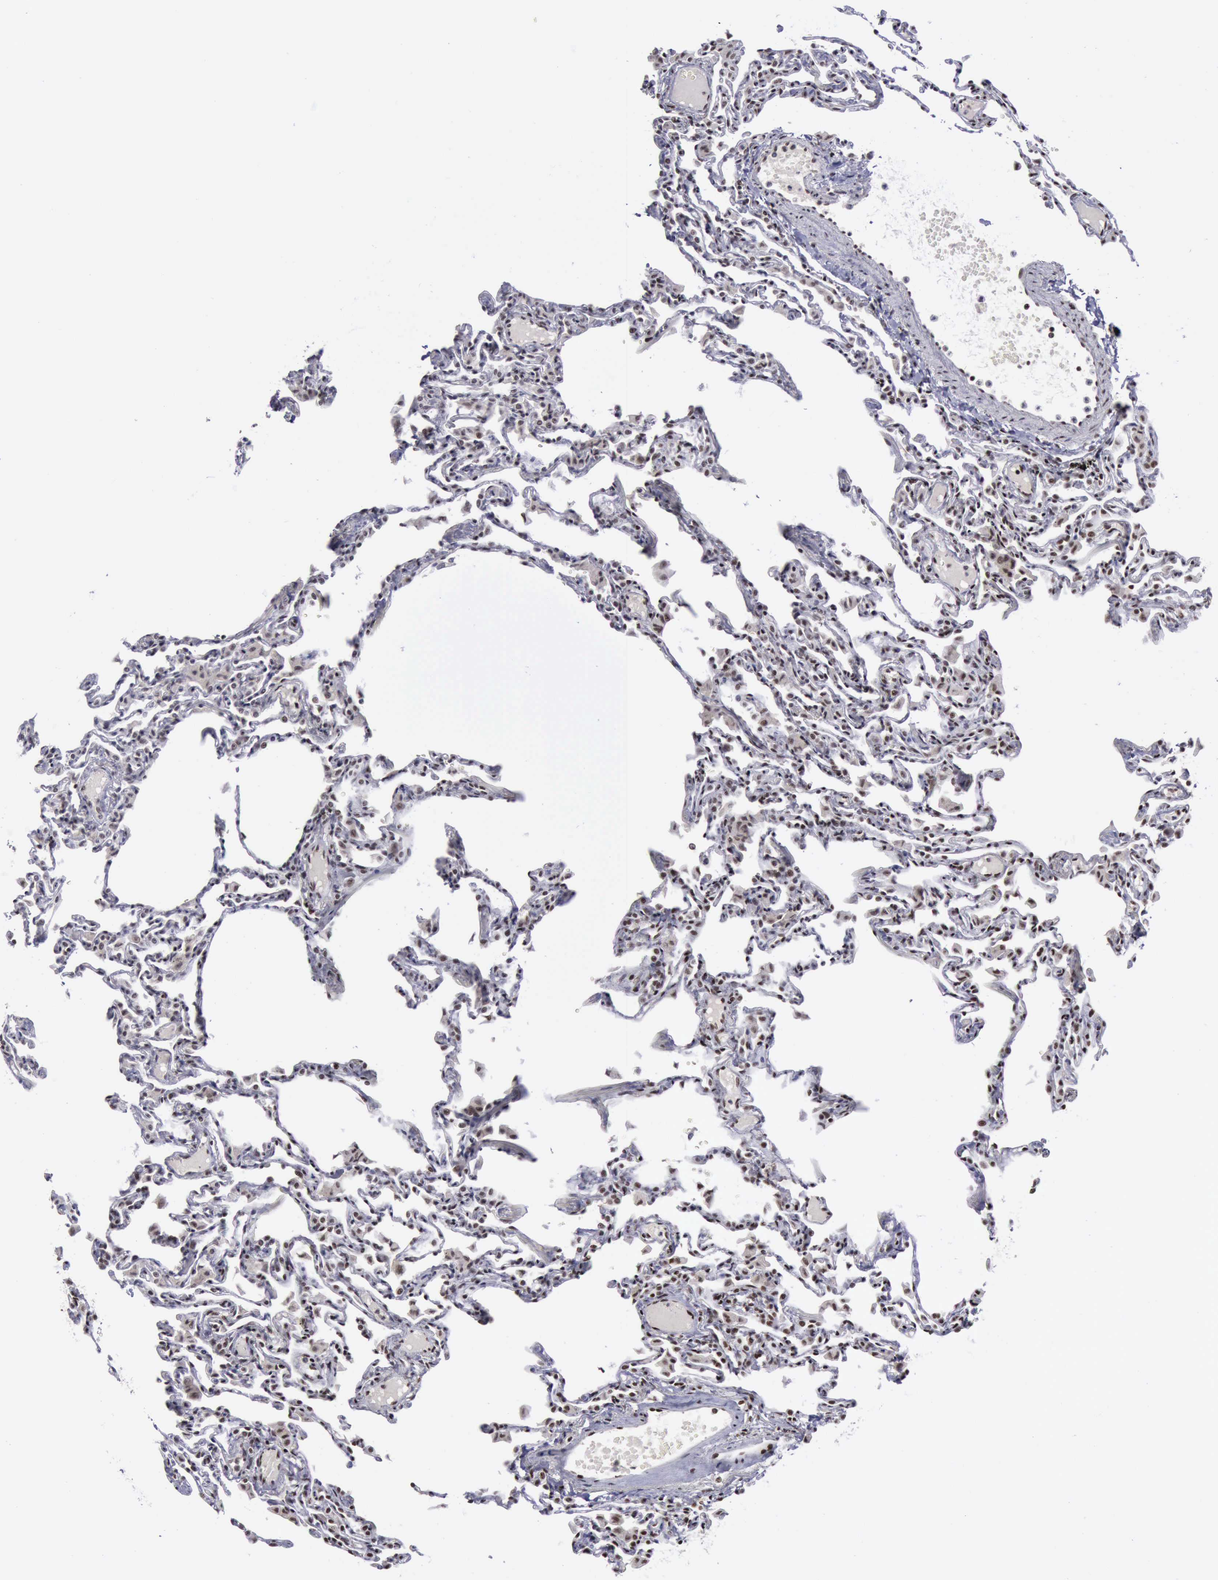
{"staining": {"intensity": "moderate", "quantity": "25%-75%", "location": "nuclear"}, "tissue": "lung", "cell_type": "Alveolar cells", "image_type": "normal", "snomed": [{"axis": "morphology", "description": "Normal tissue, NOS"}, {"axis": "topography", "description": "Lung"}], "caption": "Immunohistochemistry (IHC) (DAB) staining of unremarkable human lung demonstrates moderate nuclear protein expression in approximately 25%-75% of alveolar cells.", "gene": "YY1", "patient": {"sex": "female", "age": 49}}